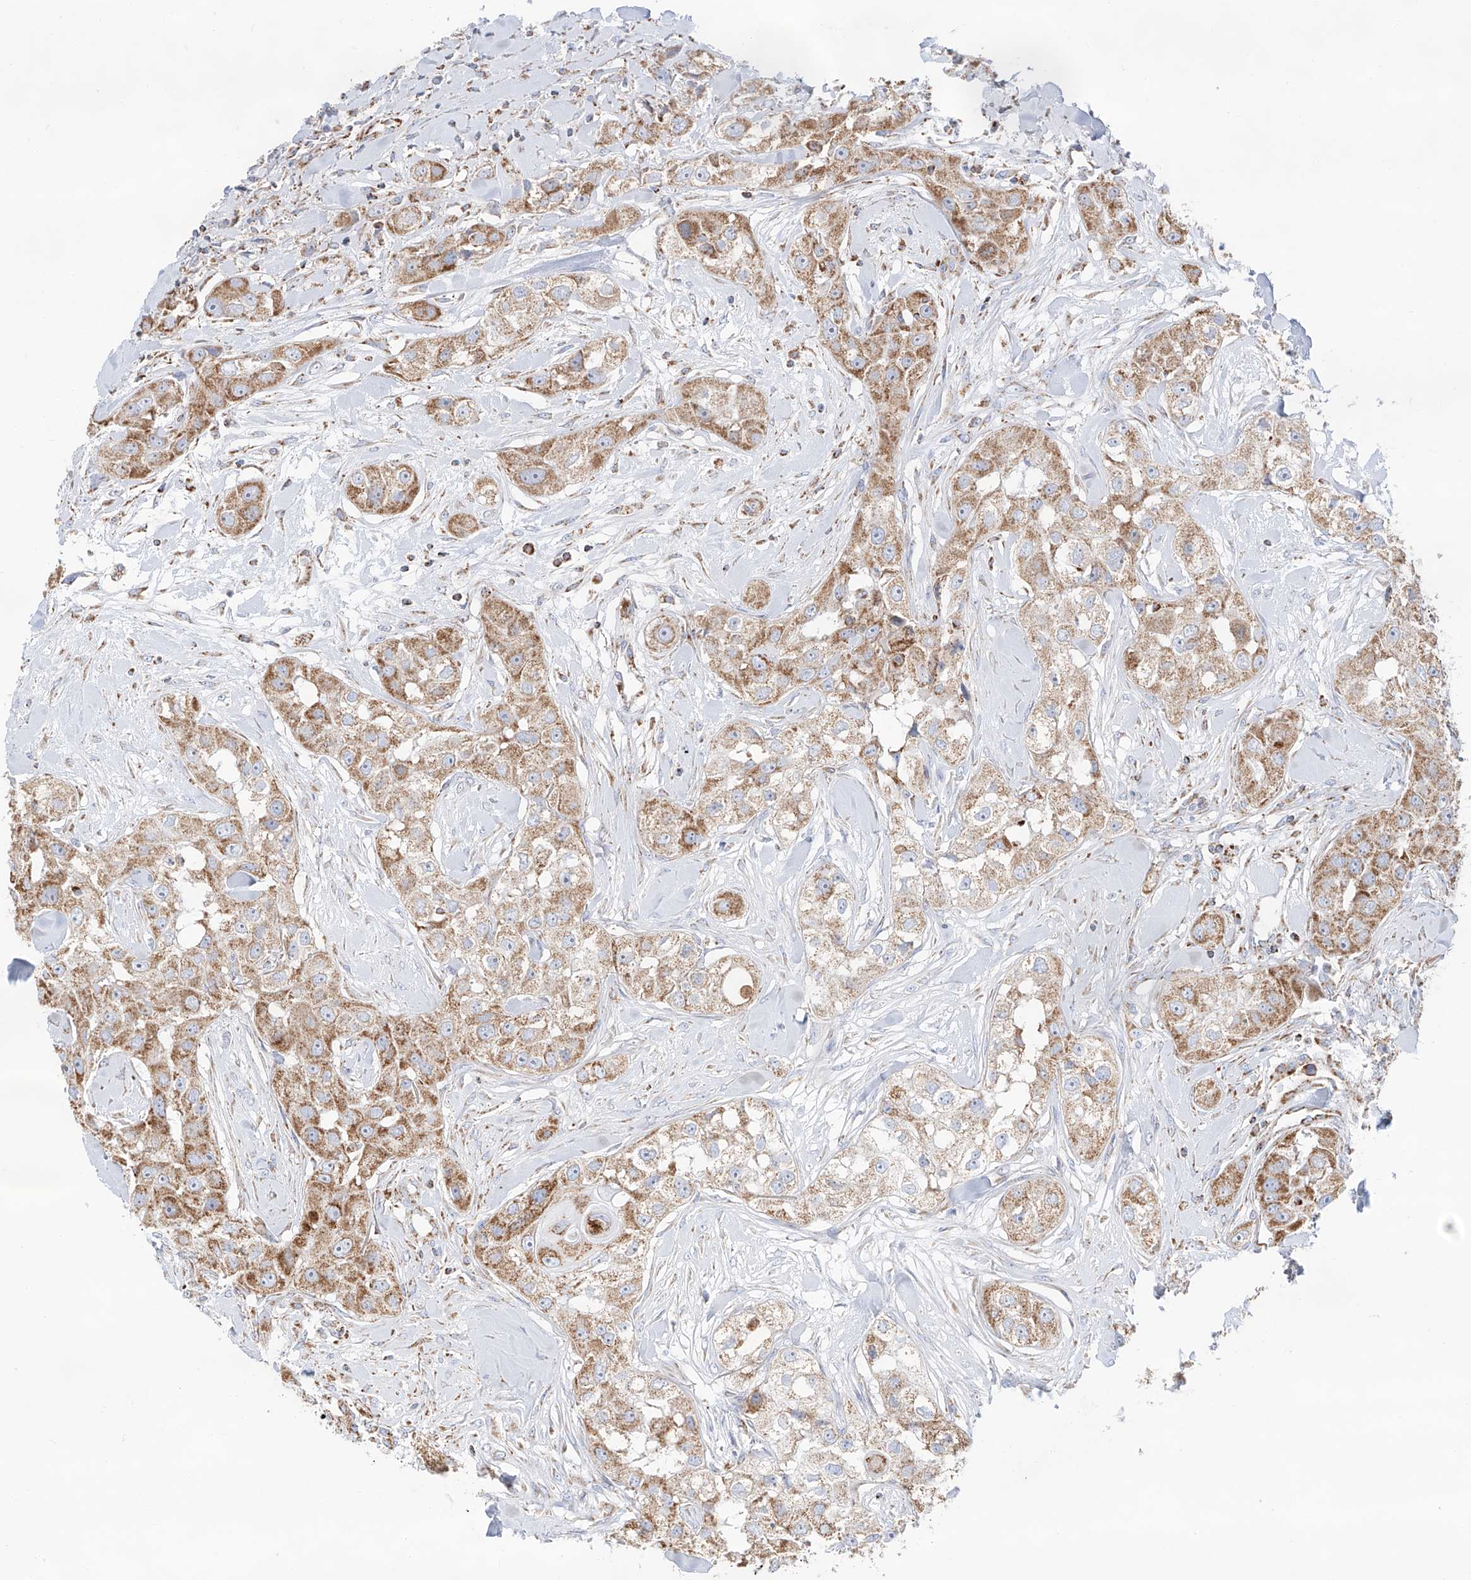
{"staining": {"intensity": "moderate", "quantity": ">75%", "location": "cytoplasmic/membranous"}, "tissue": "head and neck cancer", "cell_type": "Tumor cells", "image_type": "cancer", "snomed": [{"axis": "morphology", "description": "Normal tissue, NOS"}, {"axis": "morphology", "description": "Squamous cell carcinoma, NOS"}, {"axis": "topography", "description": "Skeletal muscle"}, {"axis": "topography", "description": "Head-Neck"}], "caption": "Immunohistochemistry image of human squamous cell carcinoma (head and neck) stained for a protein (brown), which demonstrates medium levels of moderate cytoplasmic/membranous positivity in approximately >75% of tumor cells.", "gene": "TTC27", "patient": {"sex": "male", "age": 51}}